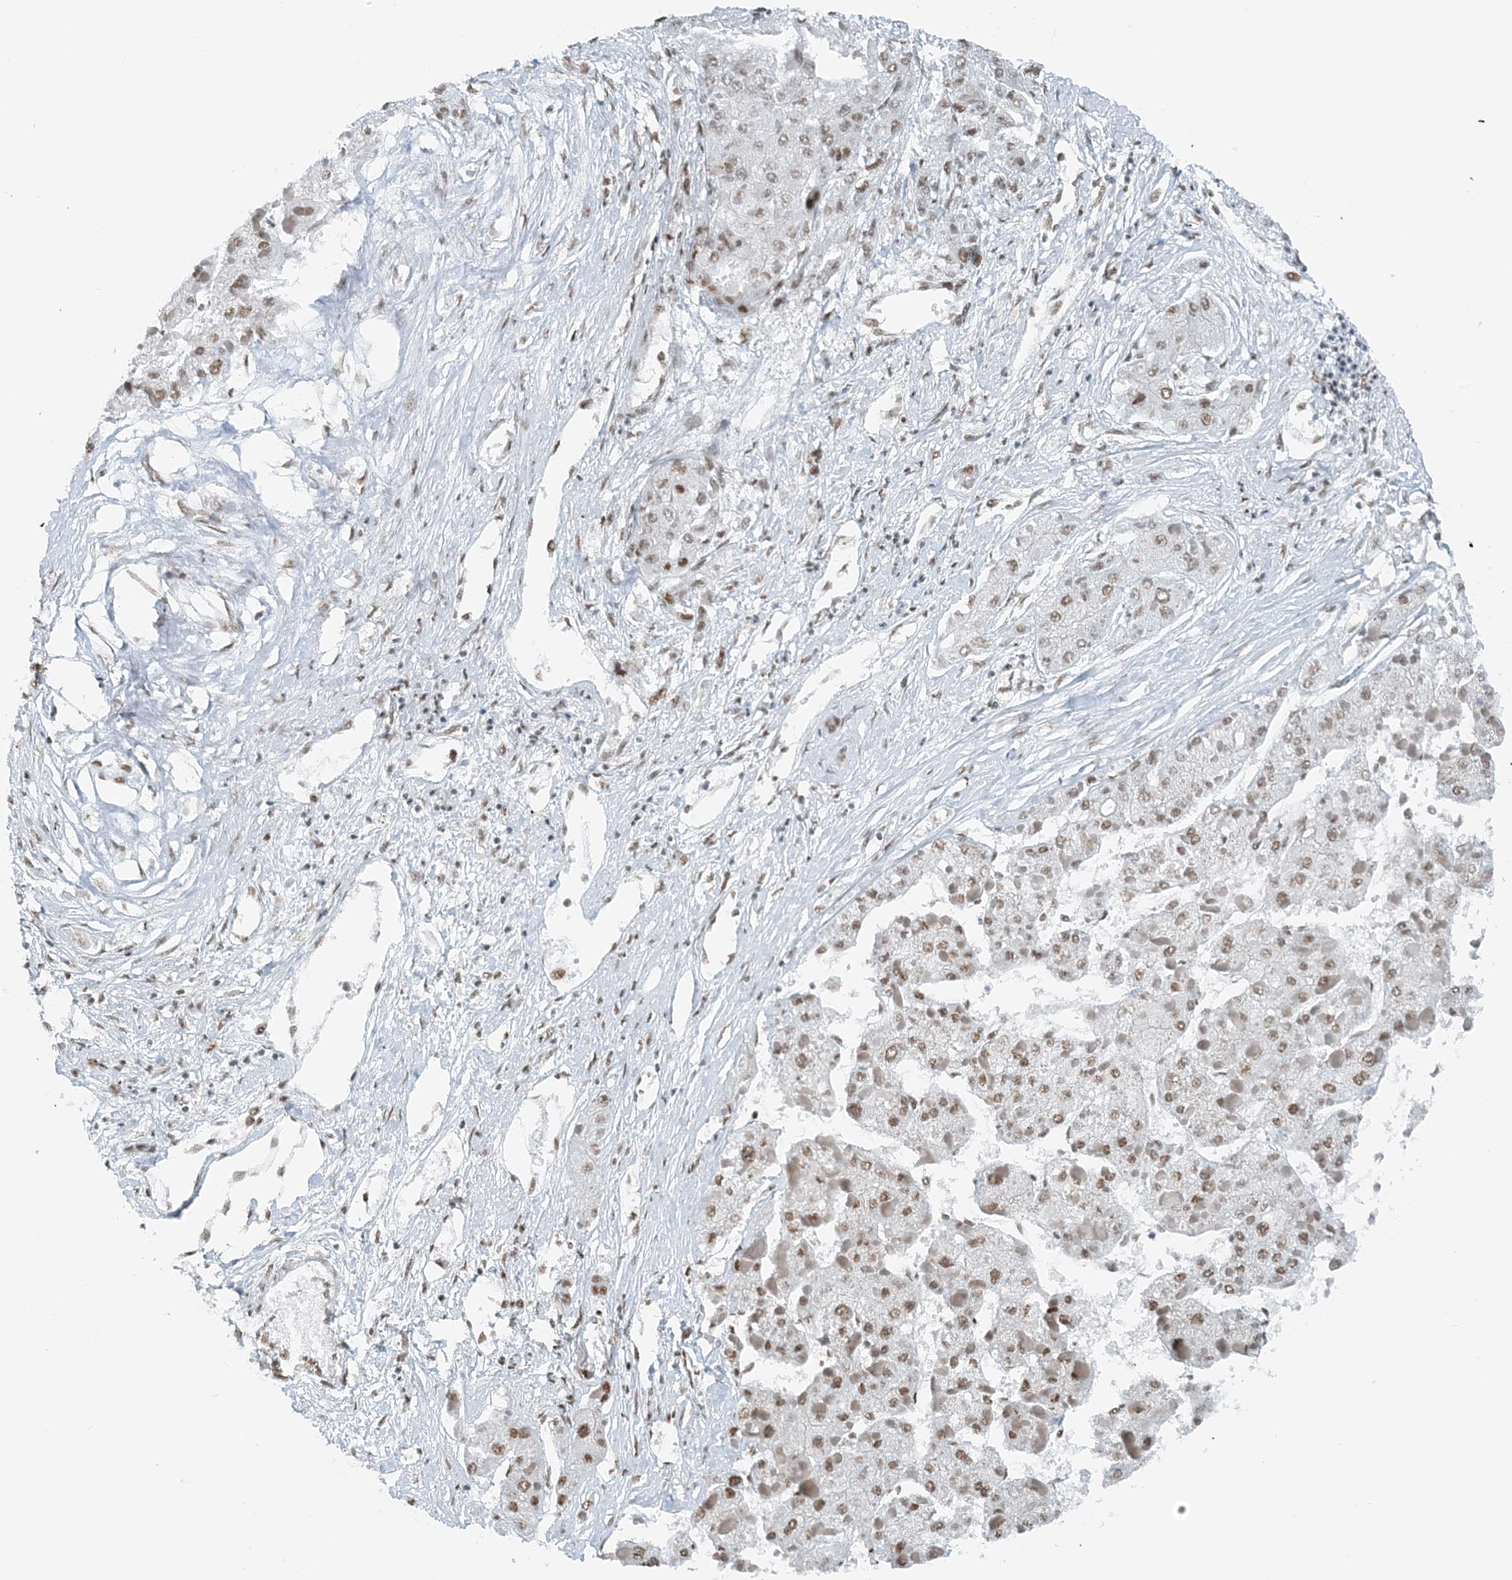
{"staining": {"intensity": "moderate", "quantity": ">75%", "location": "nuclear"}, "tissue": "liver cancer", "cell_type": "Tumor cells", "image_type": "cancer", "snomed": [{"axis": "morphology", "description": "Carcinoma, Hepatocellular, NOS"}, {"axis": "topography", "description": "Liver"}], "caption": "Immunohistochemical staining of liver cancer exhibits medium levels of moderate nuclear protein expression in about >75% of tumor cells.", "gene": "ZNF500", "patient": {"sex": "female", "age": 73}}